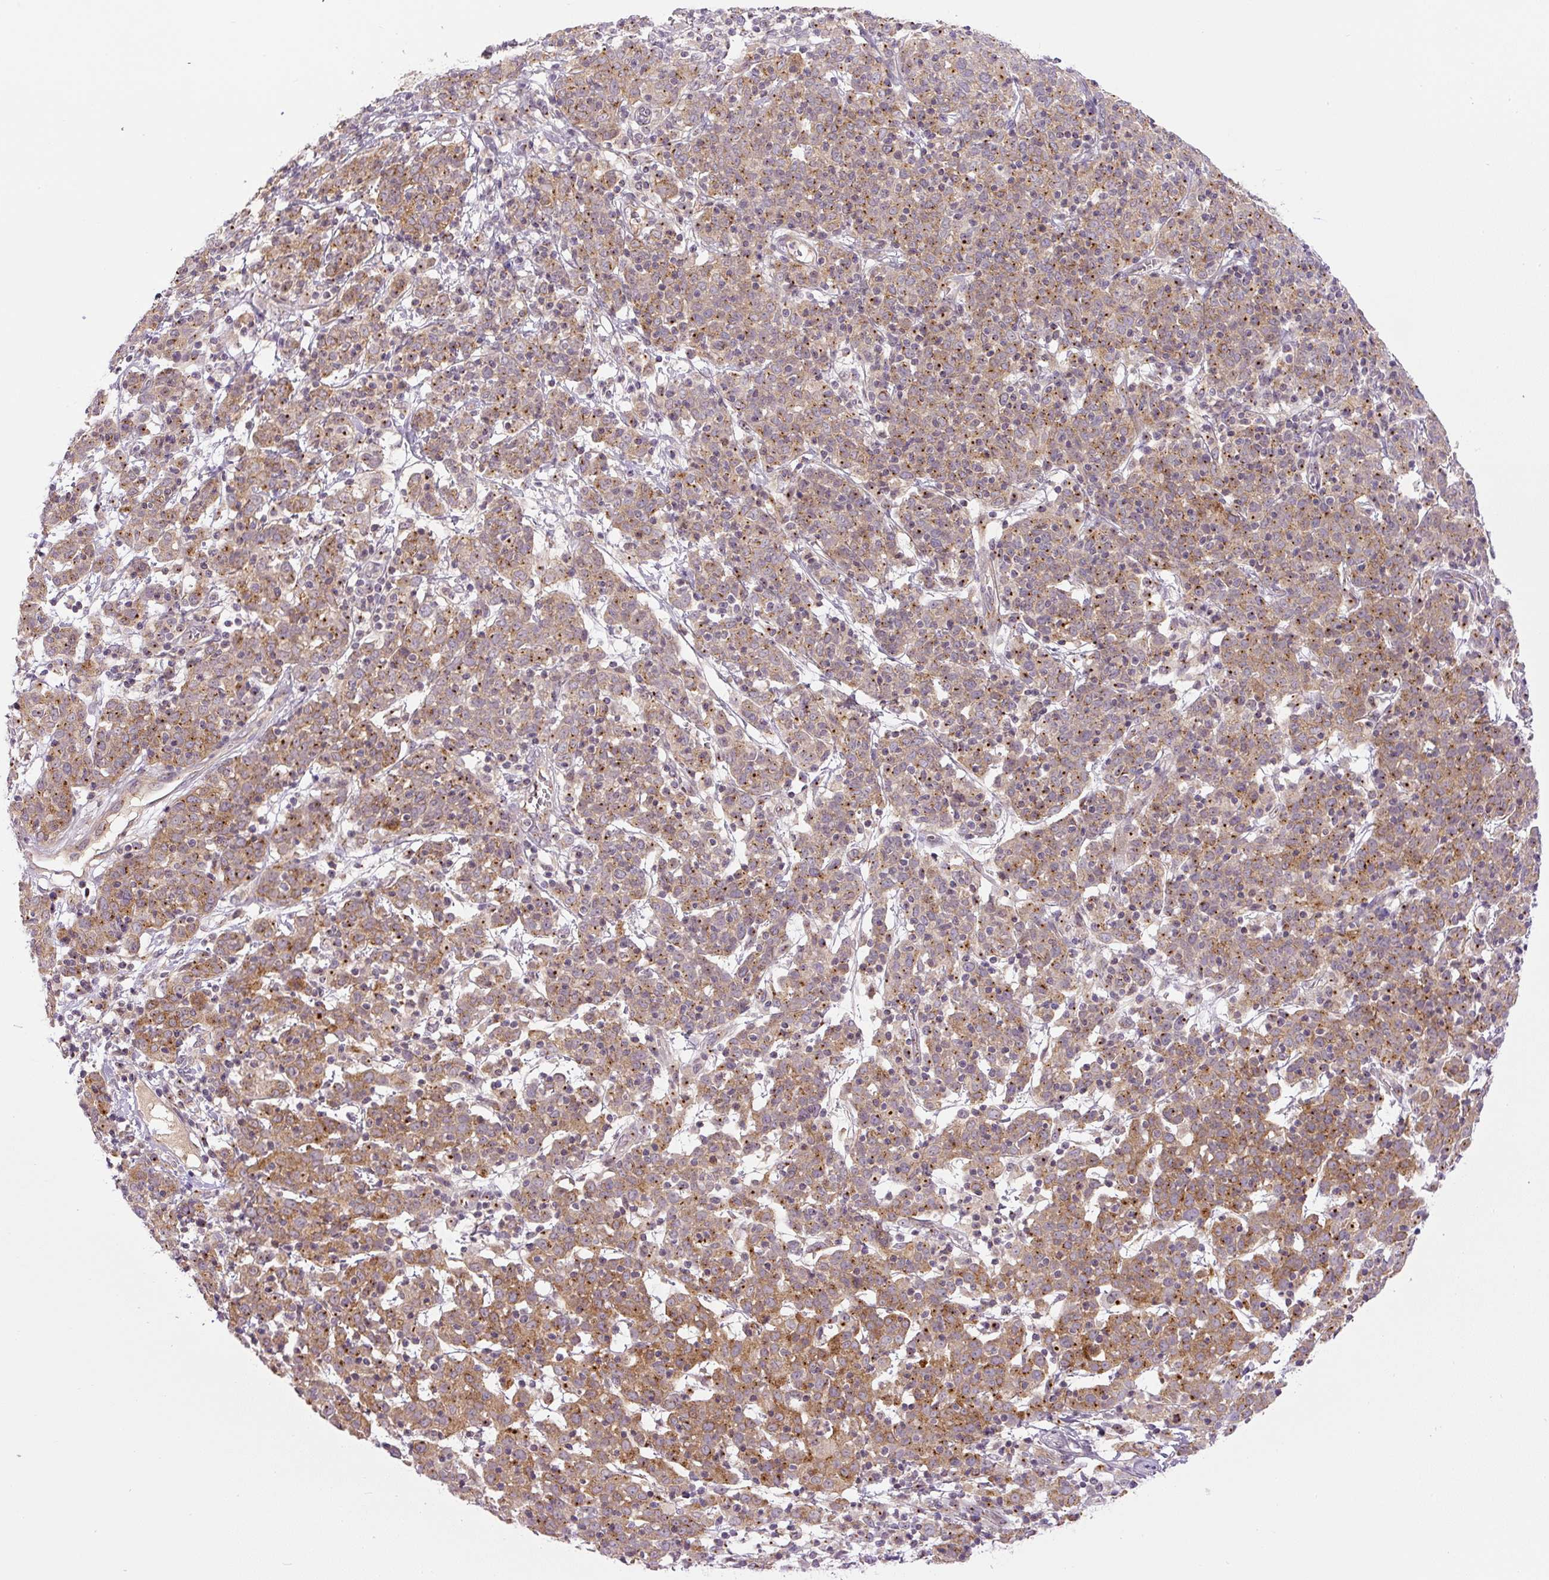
{"staining": {"intensity": "moderate", "quantity": ">75%", "location": "cytoplasmic/membranous"}, "tissue": "cervical cancer", "cell_type": "Tumor cells", "image_type": "cancer", "snomed": [{"axis": "morphology", "description": "Squamous cell carcinoma, NOS"}, {"axis": "topography", "description": "Cervix"}], "caption": "Moderate cytoplasmic/membranous staining for a protein is appreciated in approximately >75% of tumor cells of squamous cell carcinoma (cervical) using immunohistochemistry.", "gene": "PCM1", "patient": {"sex": "female", "age": 67}}